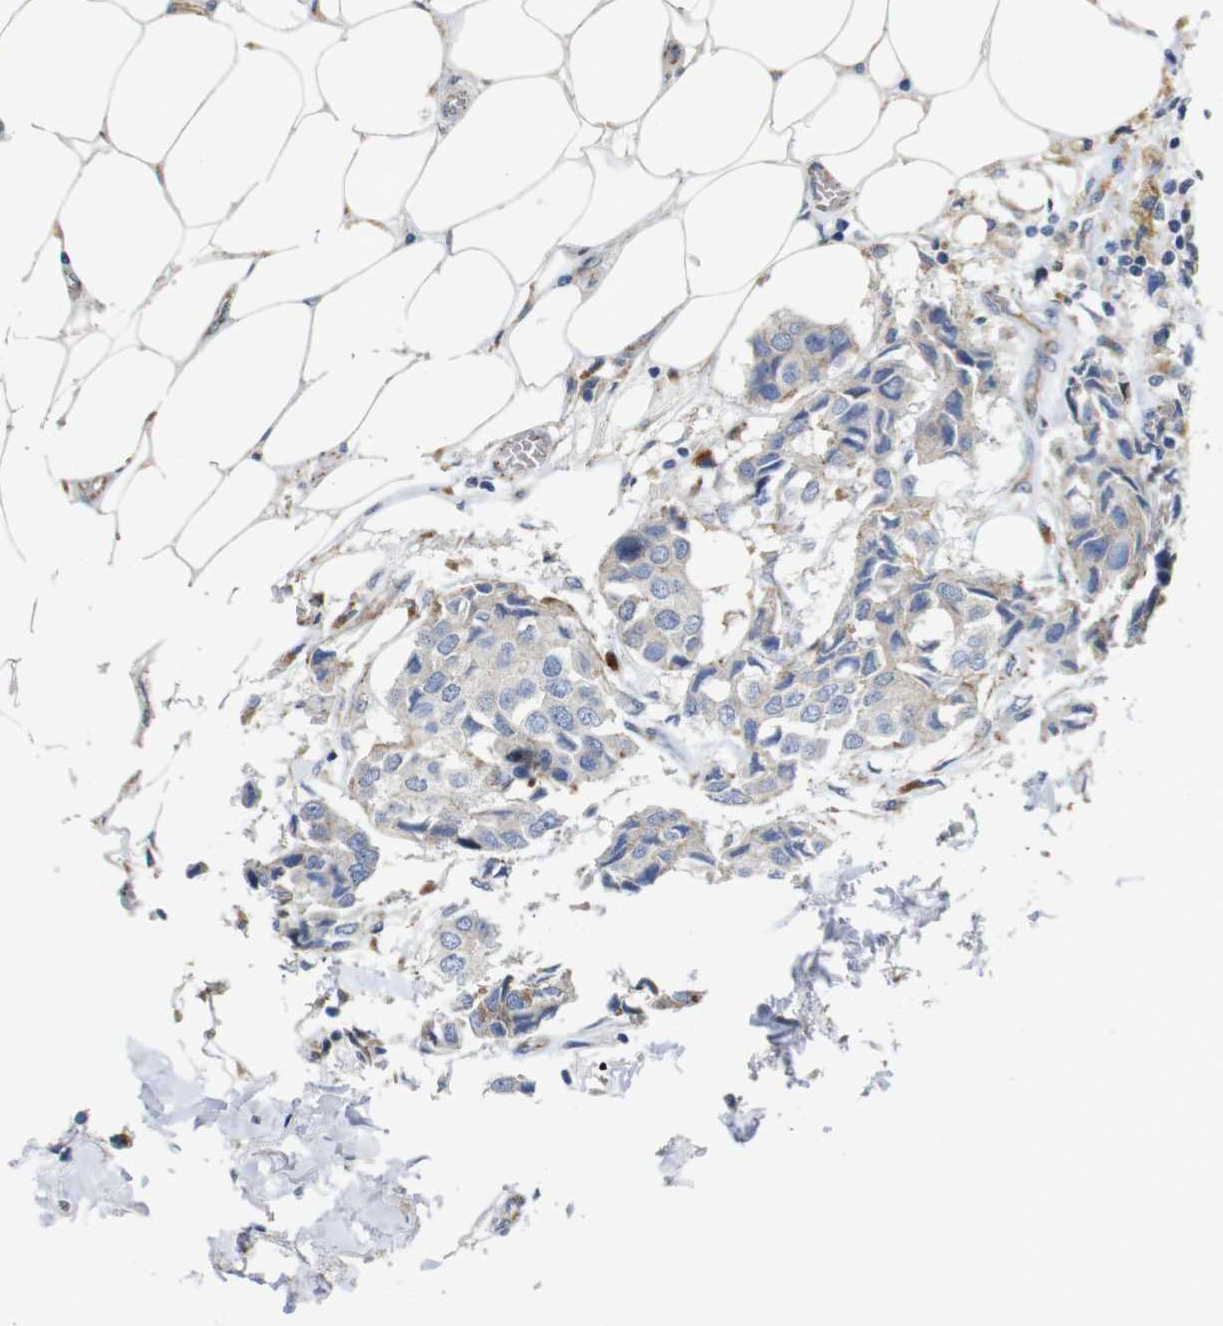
{"staining": {"intensity": "moderate", "quantity": "25%-75%", "location": "cytoplasmic/membranous"}, "tissue": "breast cancer", "cell_type": "Tumor cells", "image_type": "cancer", "snomed": [{"axis": "morphology", "description": "Duct carcinoma"}, {"axis": "topography", "description": "Breast"}], "caption": "The immunohistochemical stain highlights moderate cytoplasmic/membranous staining in tumor cells of breast infiltrating ductal carcinoma tissue. (DAB IHC with brightfield microscopy, high magnification).", "gene": "NHLRC3", "patient": {"sex": "female", "age": 80}}